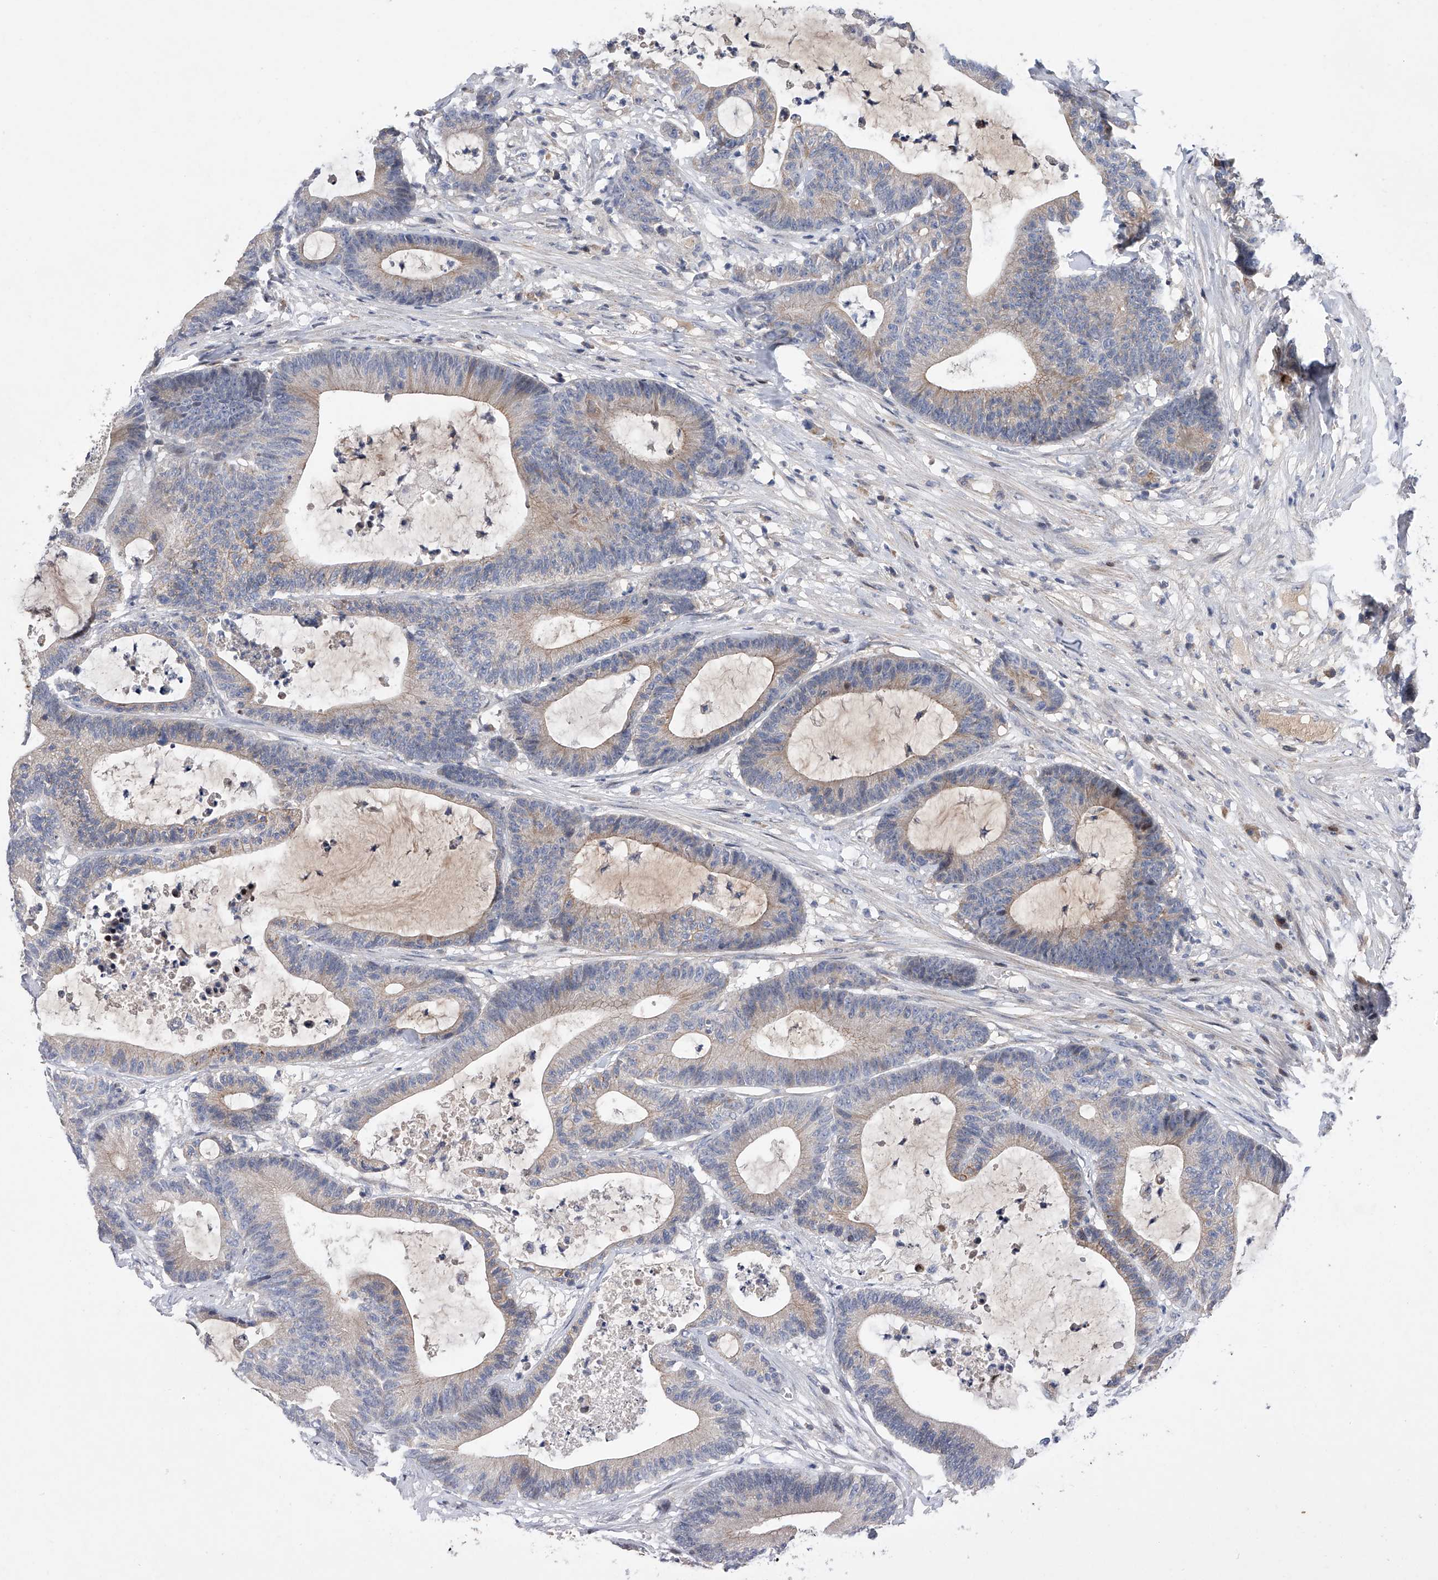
{"staining": {"intensity": "weak", "quantity": "25%-75%", "location": "cytoplasmic/membranous"}, "tissue": "colorectal cancer", "cell_type": "Tumor cells", "image_type": "cancer", "snomed": [{"axis": "morphology", "description": "Adenocarcinoma, NOS"}, {"axis": "topography", "description": "Colon"}], "caption": "Human adenocarcinoma (colorectal) stained with a brown dye shows weak cytoplasmic/membranous positive expression in about 25%-75% of tumor cells.", "gene": "CDH12", "patient": {"sex": "female", "age": 84}}